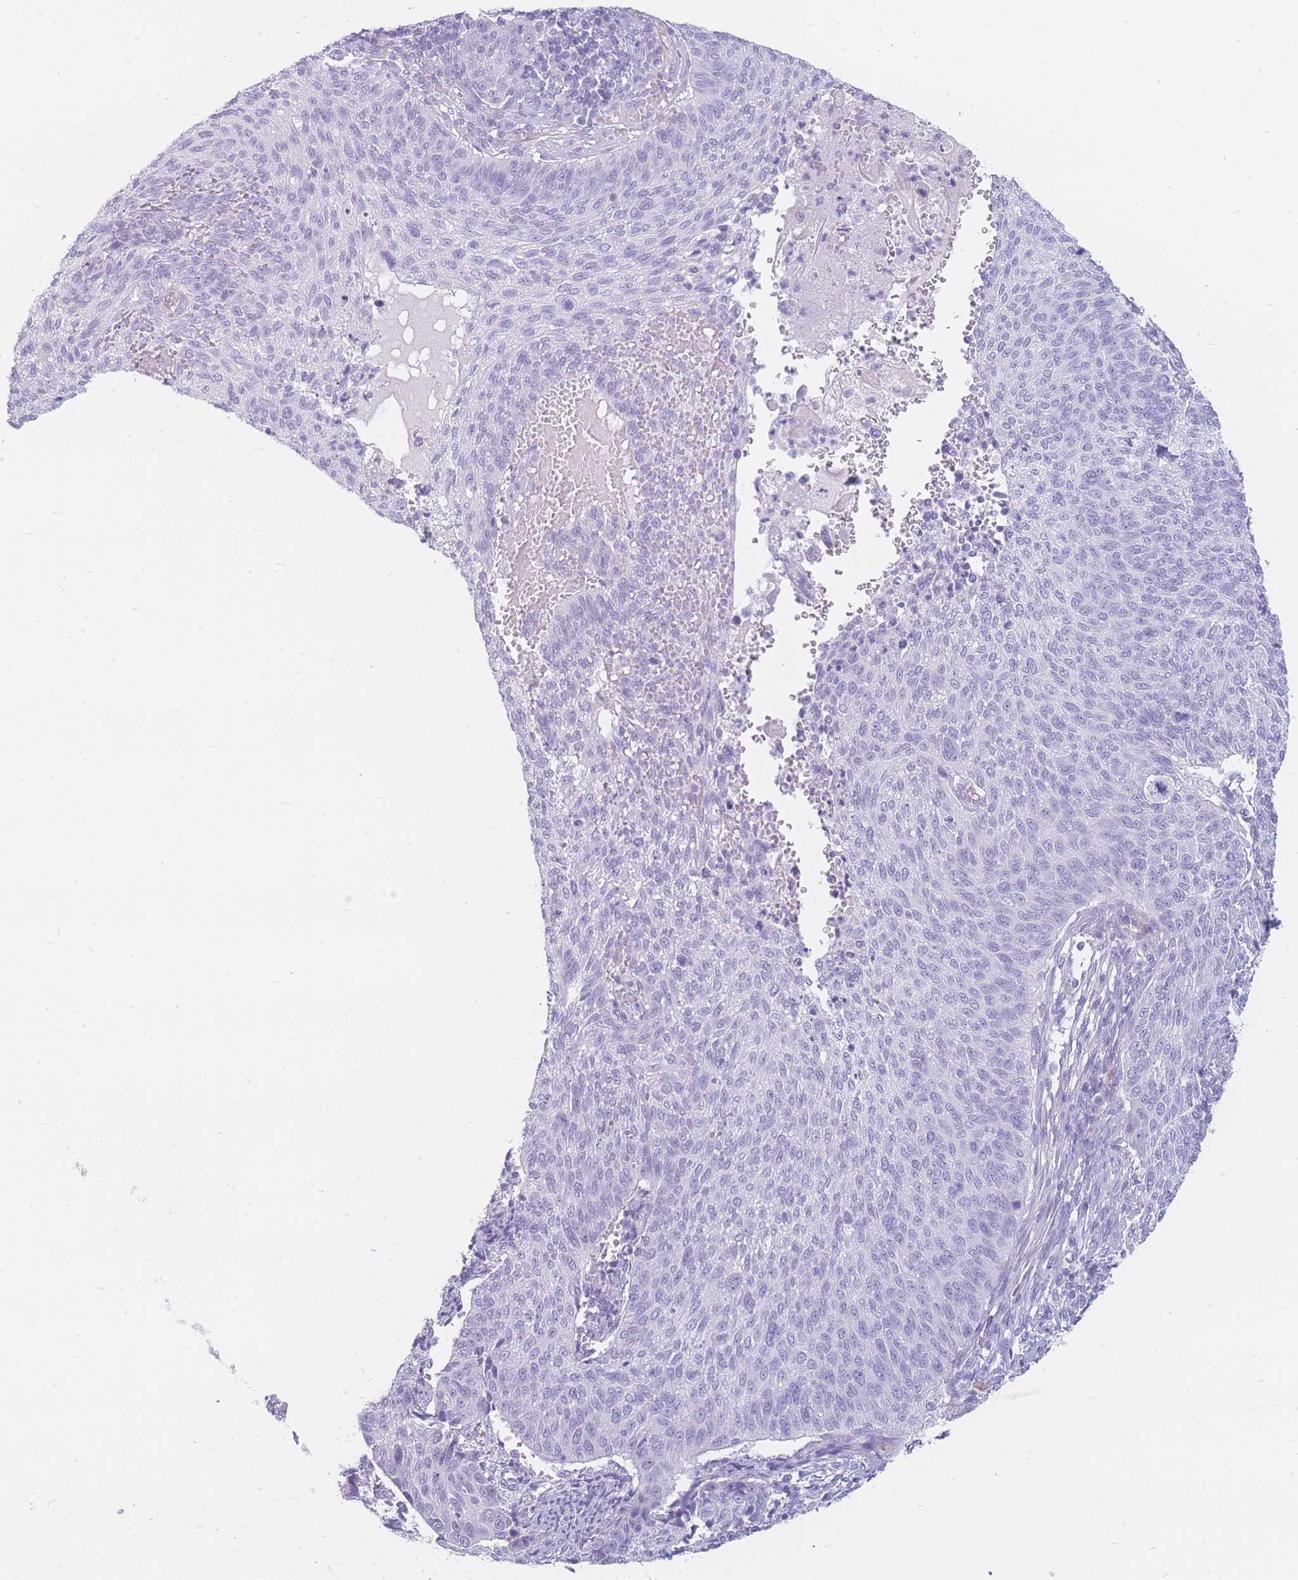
{"staining": {"intensity": "negative", "quantity": "none", "location": "none"}, "tissue": "cervical cancer", "cell_type": "Tumor cells", "image_type": "cancer", "snomed": [{"axis": "morphology", "description": "Squamous cell carcinoma, NOS"}, {"axis": "topography", "description": "Cervix"}], "caption": "IHC of human cervical squamous cell carcinoma shows no staining in tumor cells.", "gene": "UPK1A", "patient": {"sex": "female", "age": 70}}